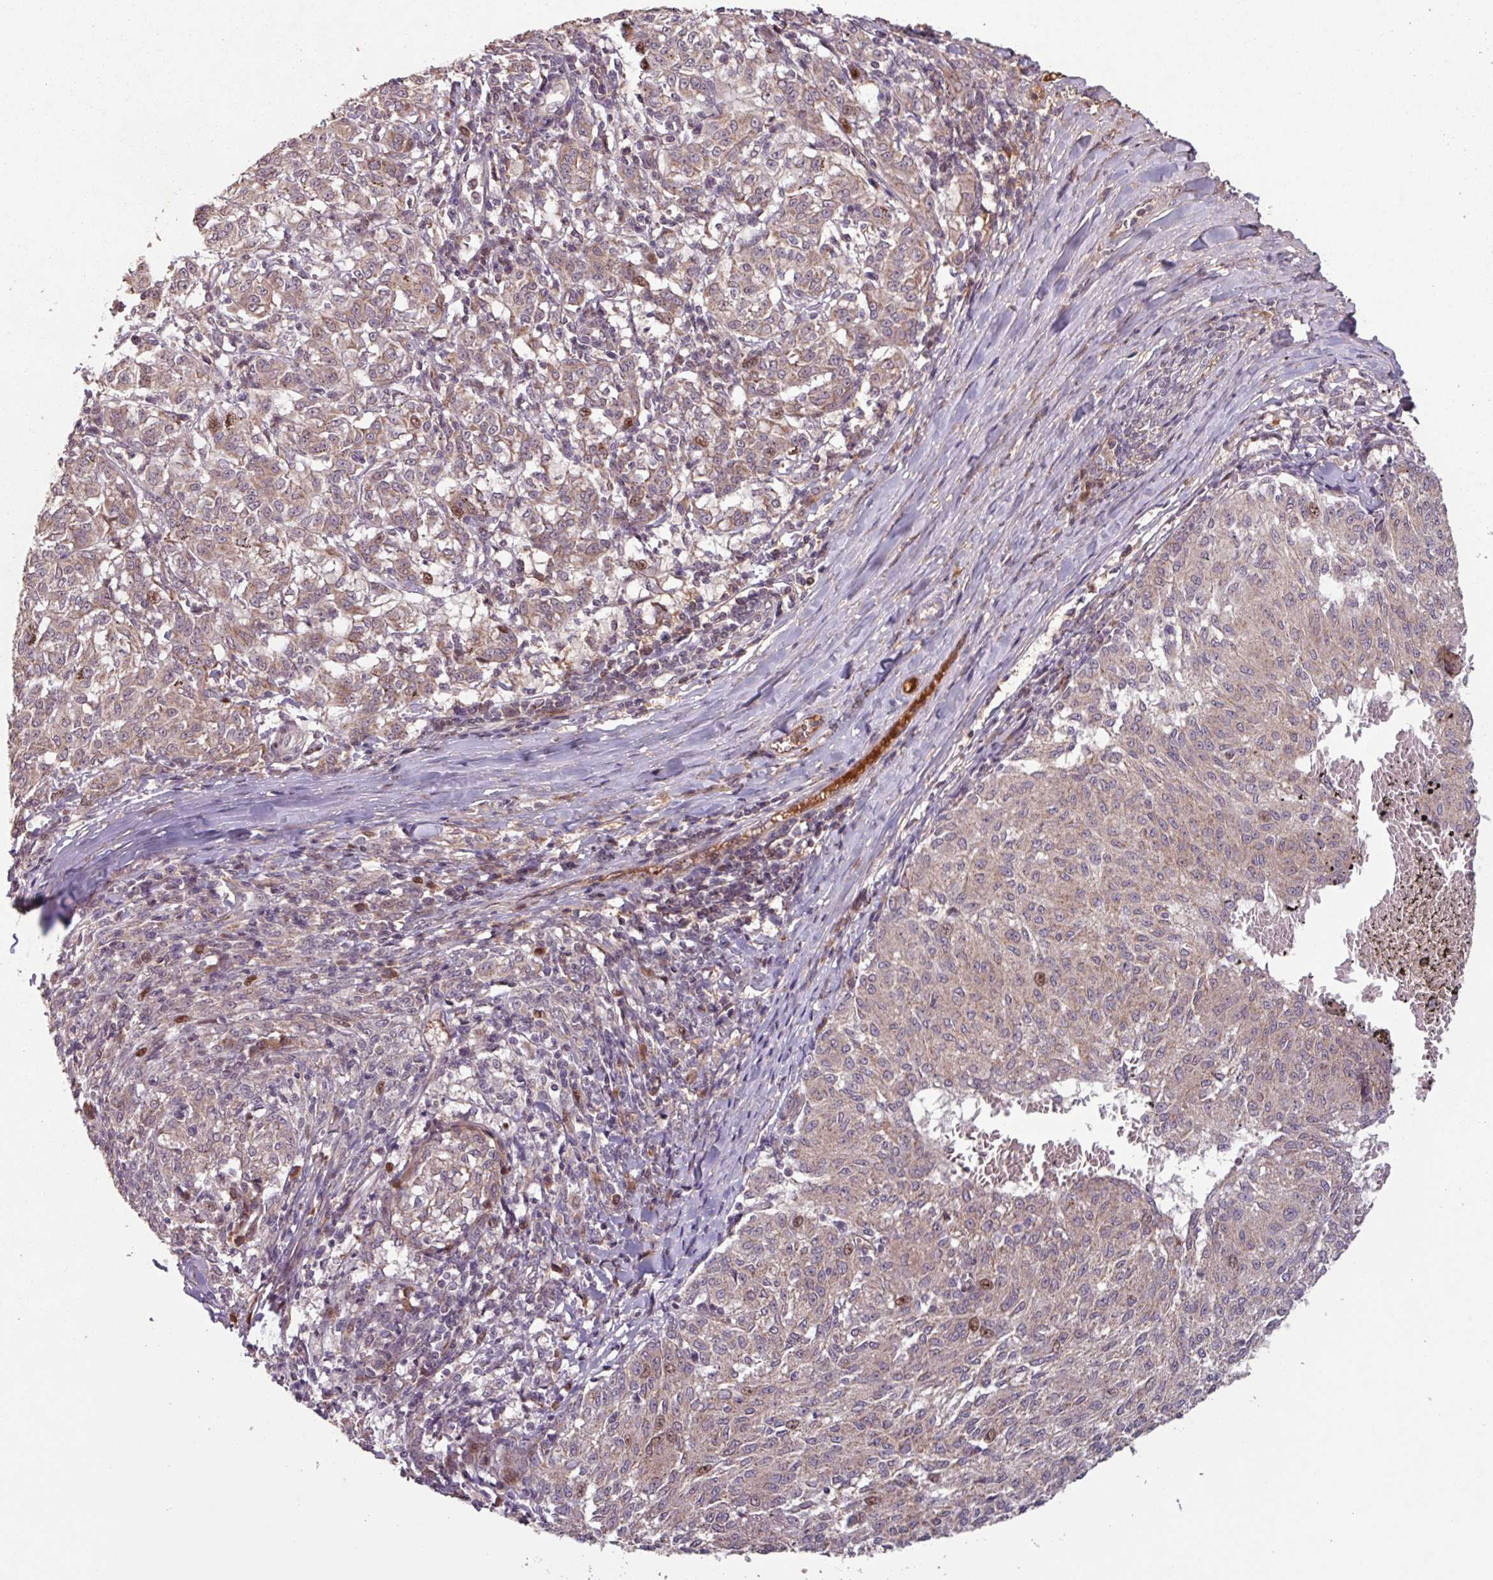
{"staining": {"intensity": "moderate", "quantity": "<25%", "location": "cytoplasmic/membranous,nuclear"}, "tissue": "melanoma", "cell_type": "Tumor cells", "image_type": "cancer", "snomed": [{"axis": "morphology", "description": "Malignant melanoma, NOS"}, {"axis": "topography", "description": "Skin"}], "caption": "Tumor cells exhibit moderate cytoplasmic/membranous and nuclear positivity in about <25% of cells in melanoma.", "gene": "TMEM88", "patient": {"sex": "female", "age": 72}}